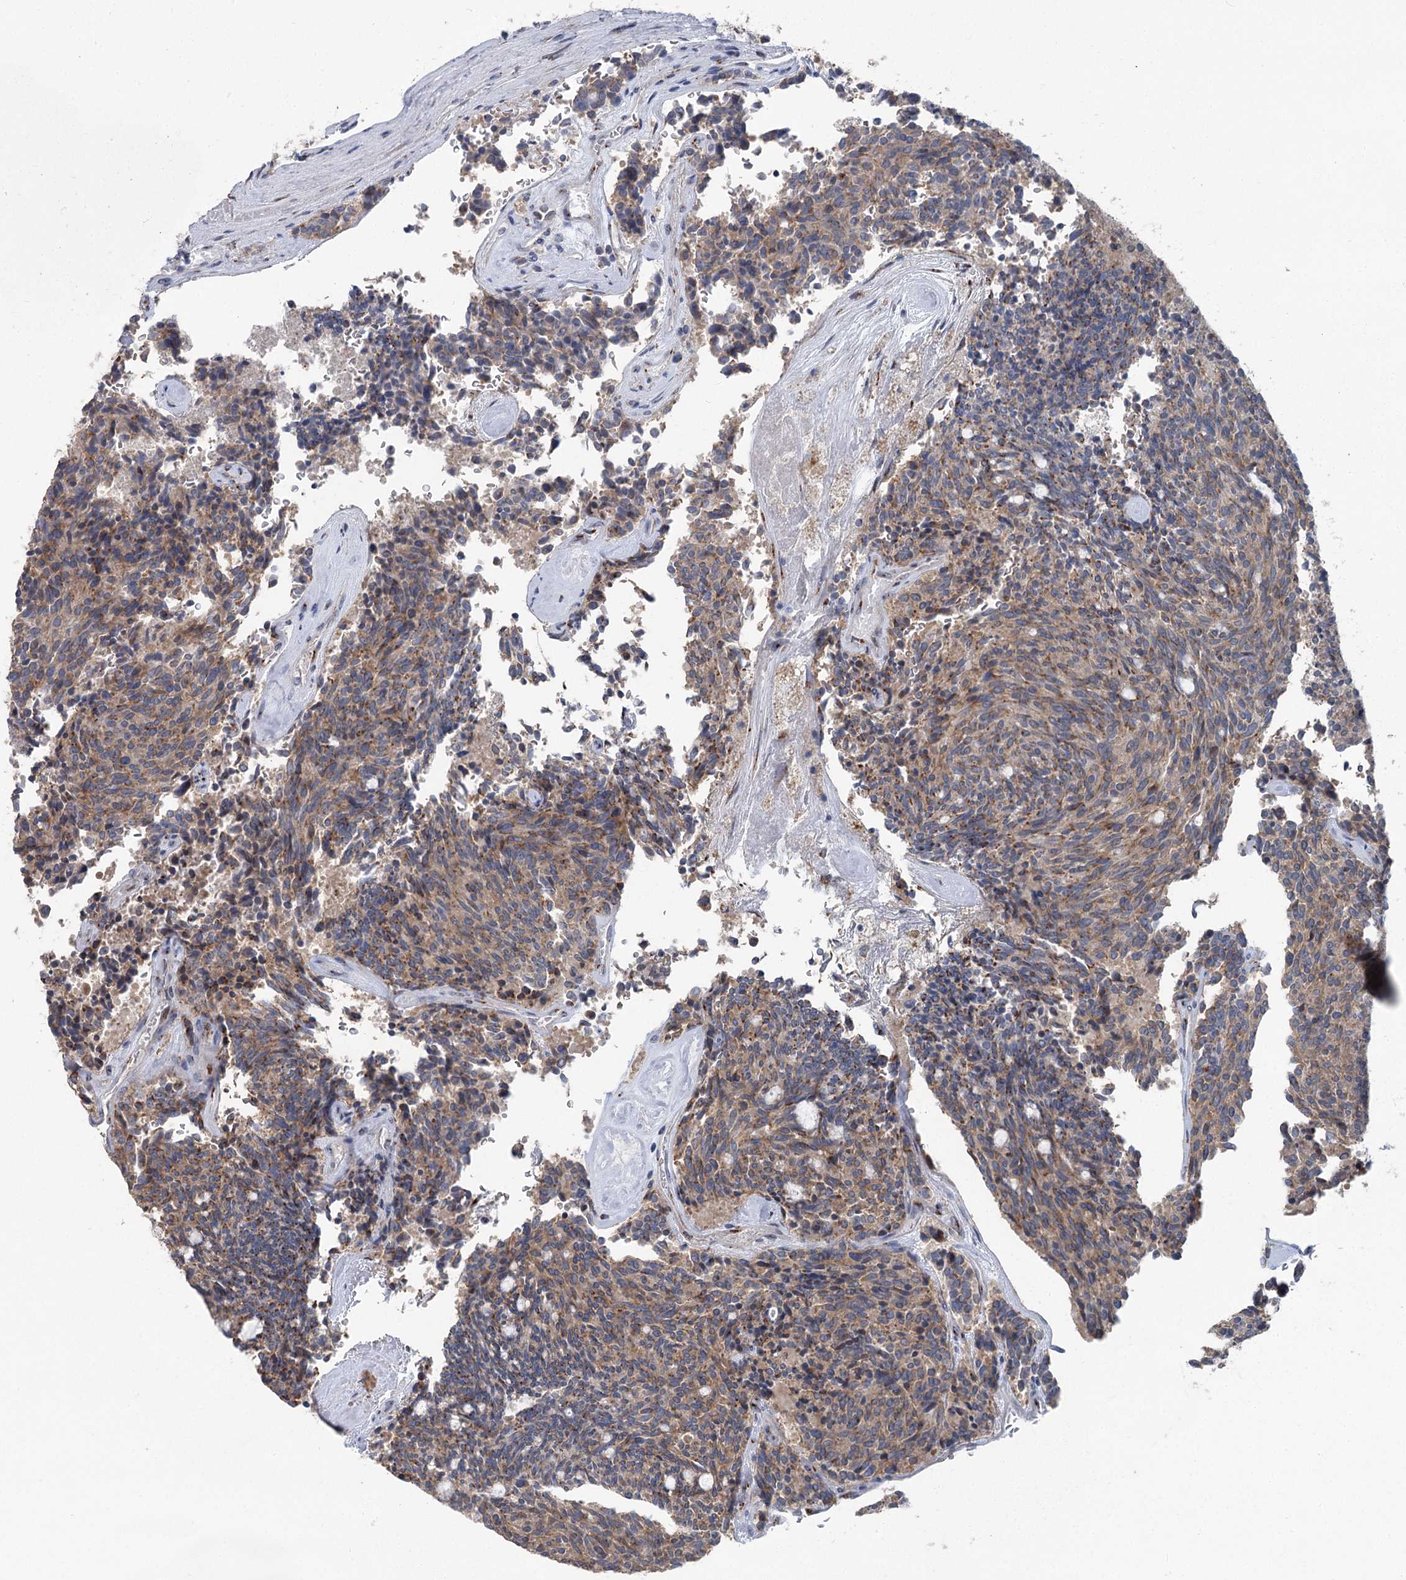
{"staining": {"intensity": "moderate", "quantity": "25%-75%", "location": "cytoplasmic/membranous"}, "tissue": "carcinoid", "cell_type": "Tumor cells", "image_type": "cancer", "snomed": [{"axis": "morphology", "description": "Carcinoid, malignant, NOS"}, {"axis": "topography", "description": "Pancreas"}], "caption": "IHC (DAB) staining of malignant carcinoid exhibits moderate cytoplasmic/membranous protein positivity in about 25%-75% of tumor cells.", "gene": "ITIH5", "patient": {"sex": "female", "age": 54}}